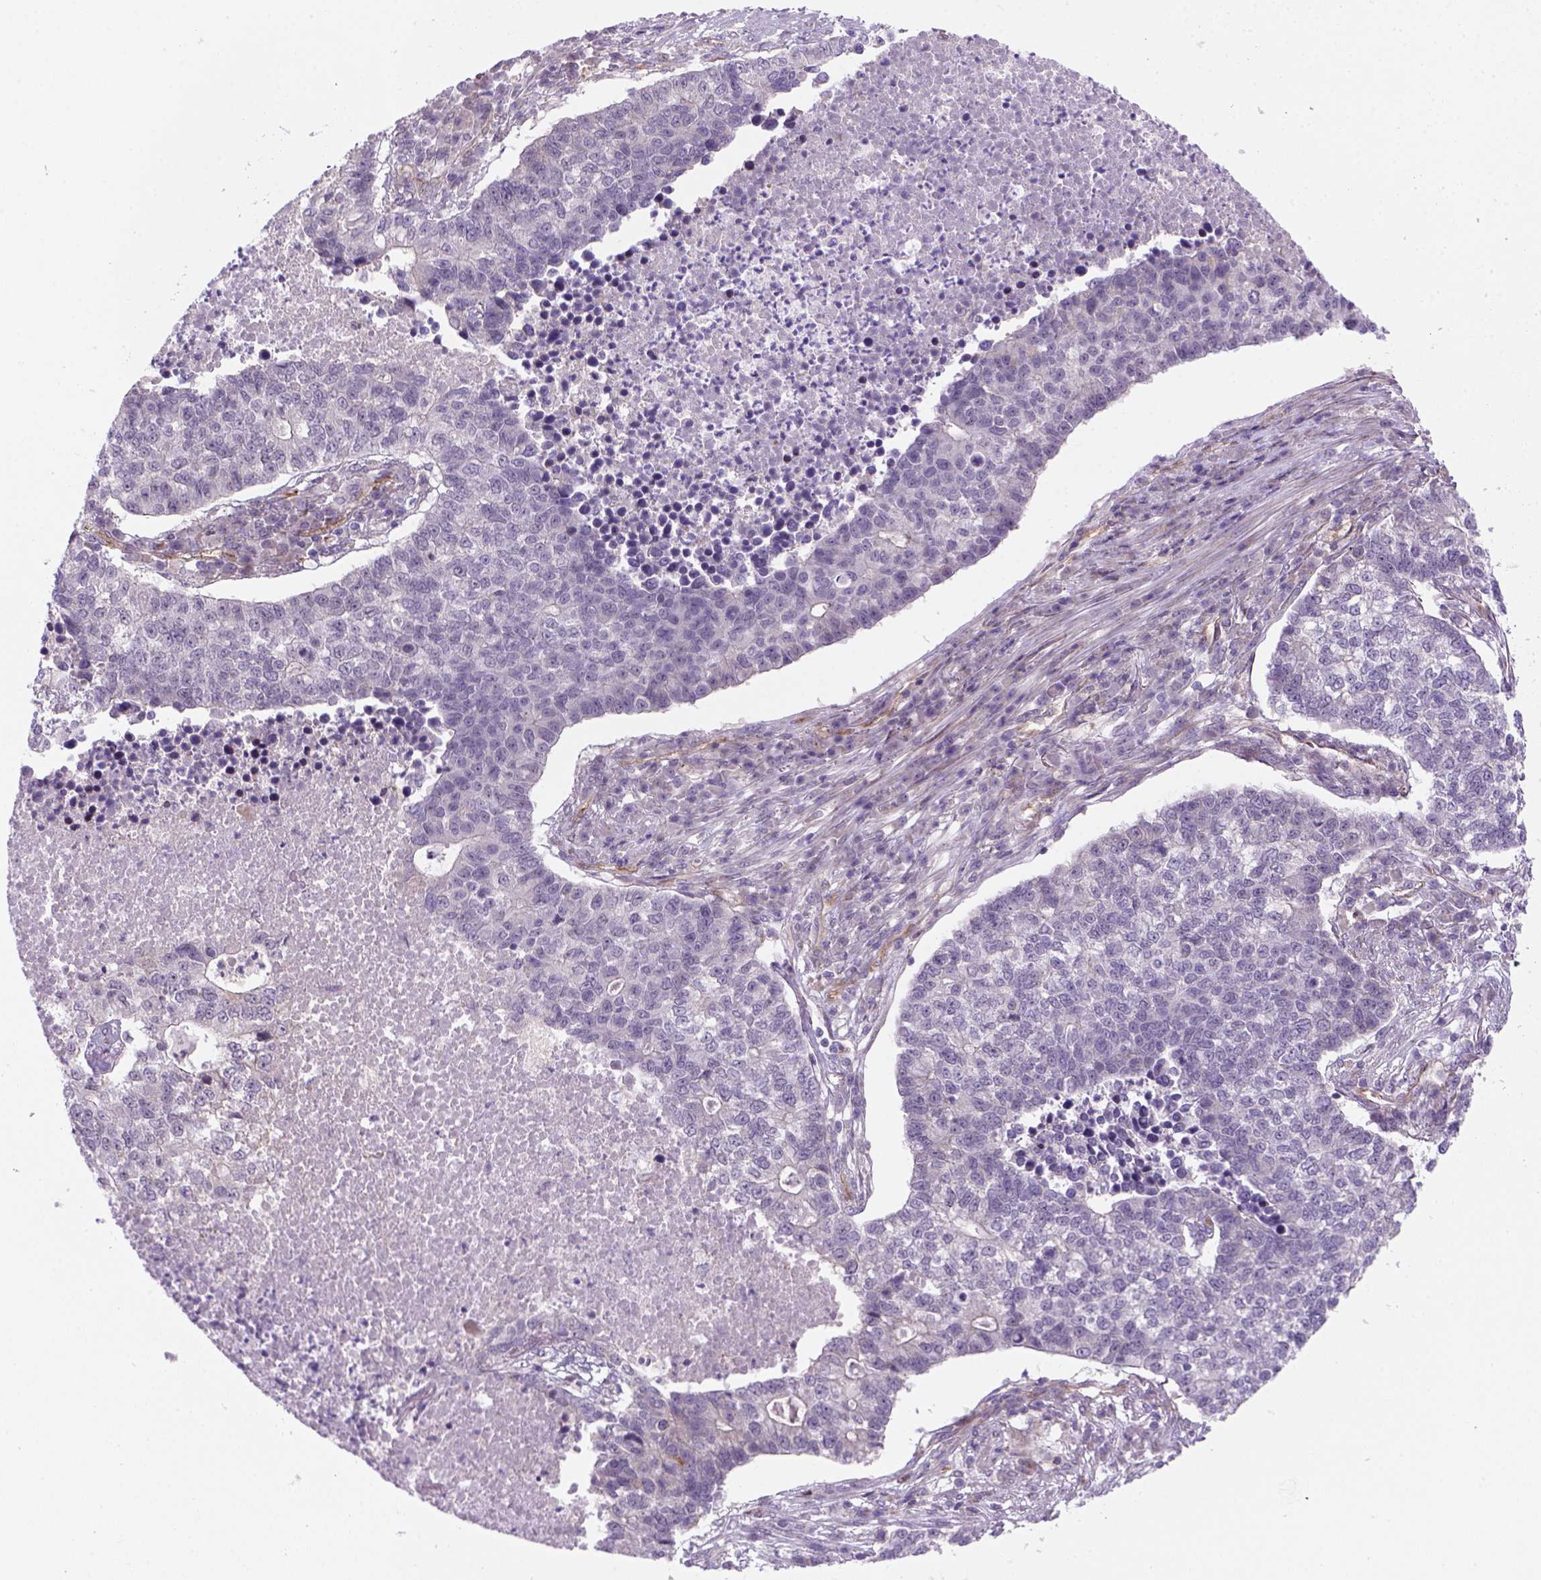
{"staining": {"intensity": "negative", "quantity": "none", "location": "none"}, "tissue": "lung cancer", "cell_type": "Tumor cells", "image_type": "cancer", "snomed": [{"axis": "morphology", "description": "Adenocarcinoma, NOS"}, {"axis": "topography", "description": "Lung"}], "caption": "Micrograph shows no significant protein positivity in tumor cells of lung adenocarcinoma.", "gene": "VSTM5", "patient": {"sex": "male", "age": 57}}